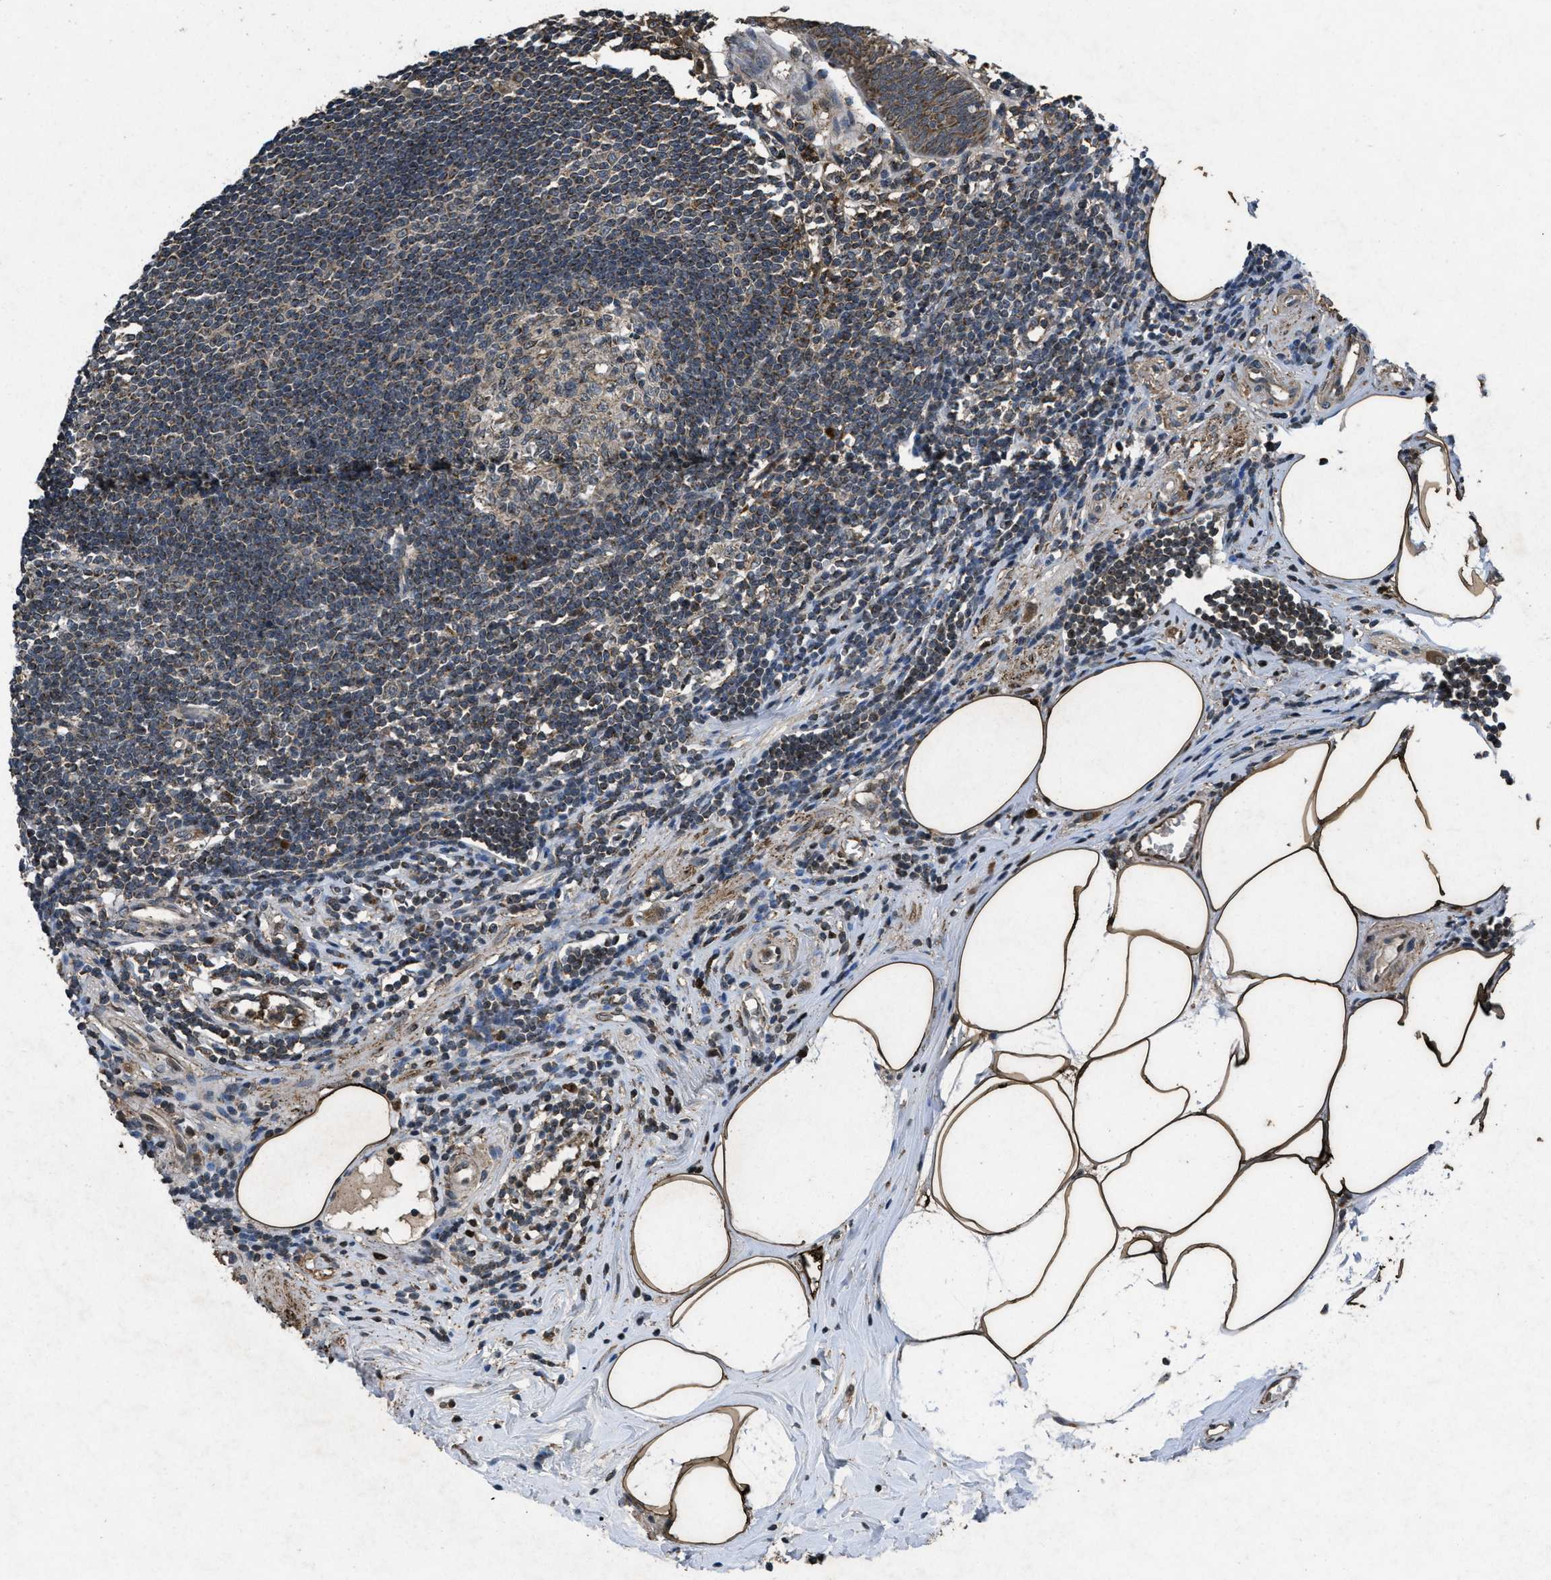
{"staining": {"intensity": "strong", "quantity": ">75%", "location": "cytoplasmic/membranous"}, "tissue": "appendix", "cell_type": "Glandular cells", "image_type": "normal", "snomed": [{"axis": "morphology", "description": "Normal tissue, NOS"}, {"axis": "topography", "description": "Appendix"}], "caption": "Appendix stained for a protein exhibits strong cytoplasmic/membranous positivity in glandular cells.", "gene": "PPP1R15A", "patient": {"sex": "female", "age": 50}}